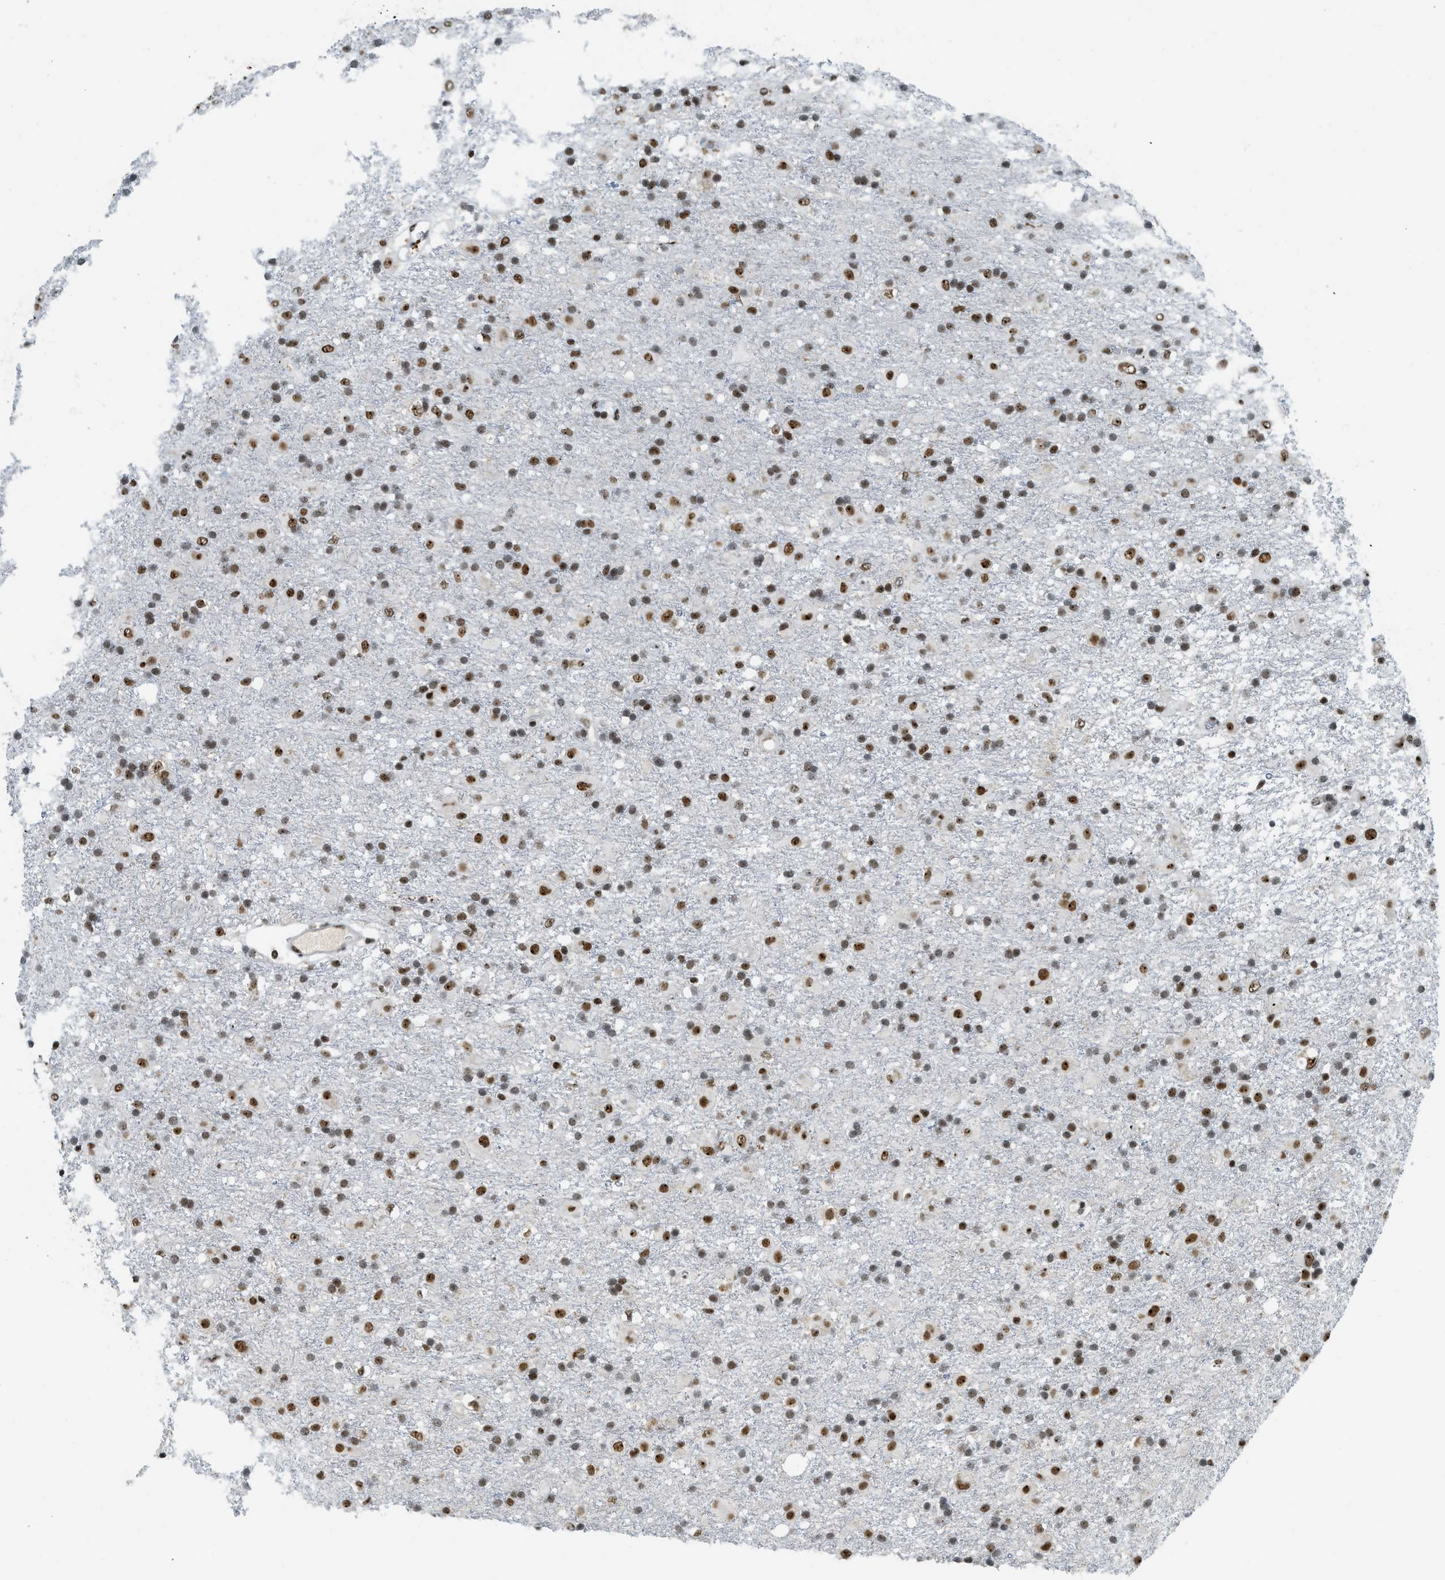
{"staining": {"intensity": "strong", "quantity": ">75%", "location": "nuclear"}, "tissue": "glioma", "cell_type": "Tumor cells", "image_type": "cancer", "snomed": [{"axis": "morphology", "description": "Glioma, malignant, Low grade"}, {"axis": "topography", "description": "Brain"}], "caption": "IHC histopathology image of neoplastic tissue: human glioma stained using immunohistochemistry demonstrates high levels of strong protein expression localized specifically in the nuclear of tumor cells, appearing as a nuclear brown color.", "gene": "URB1", "patient": {"sex": "male", "age": 65}}